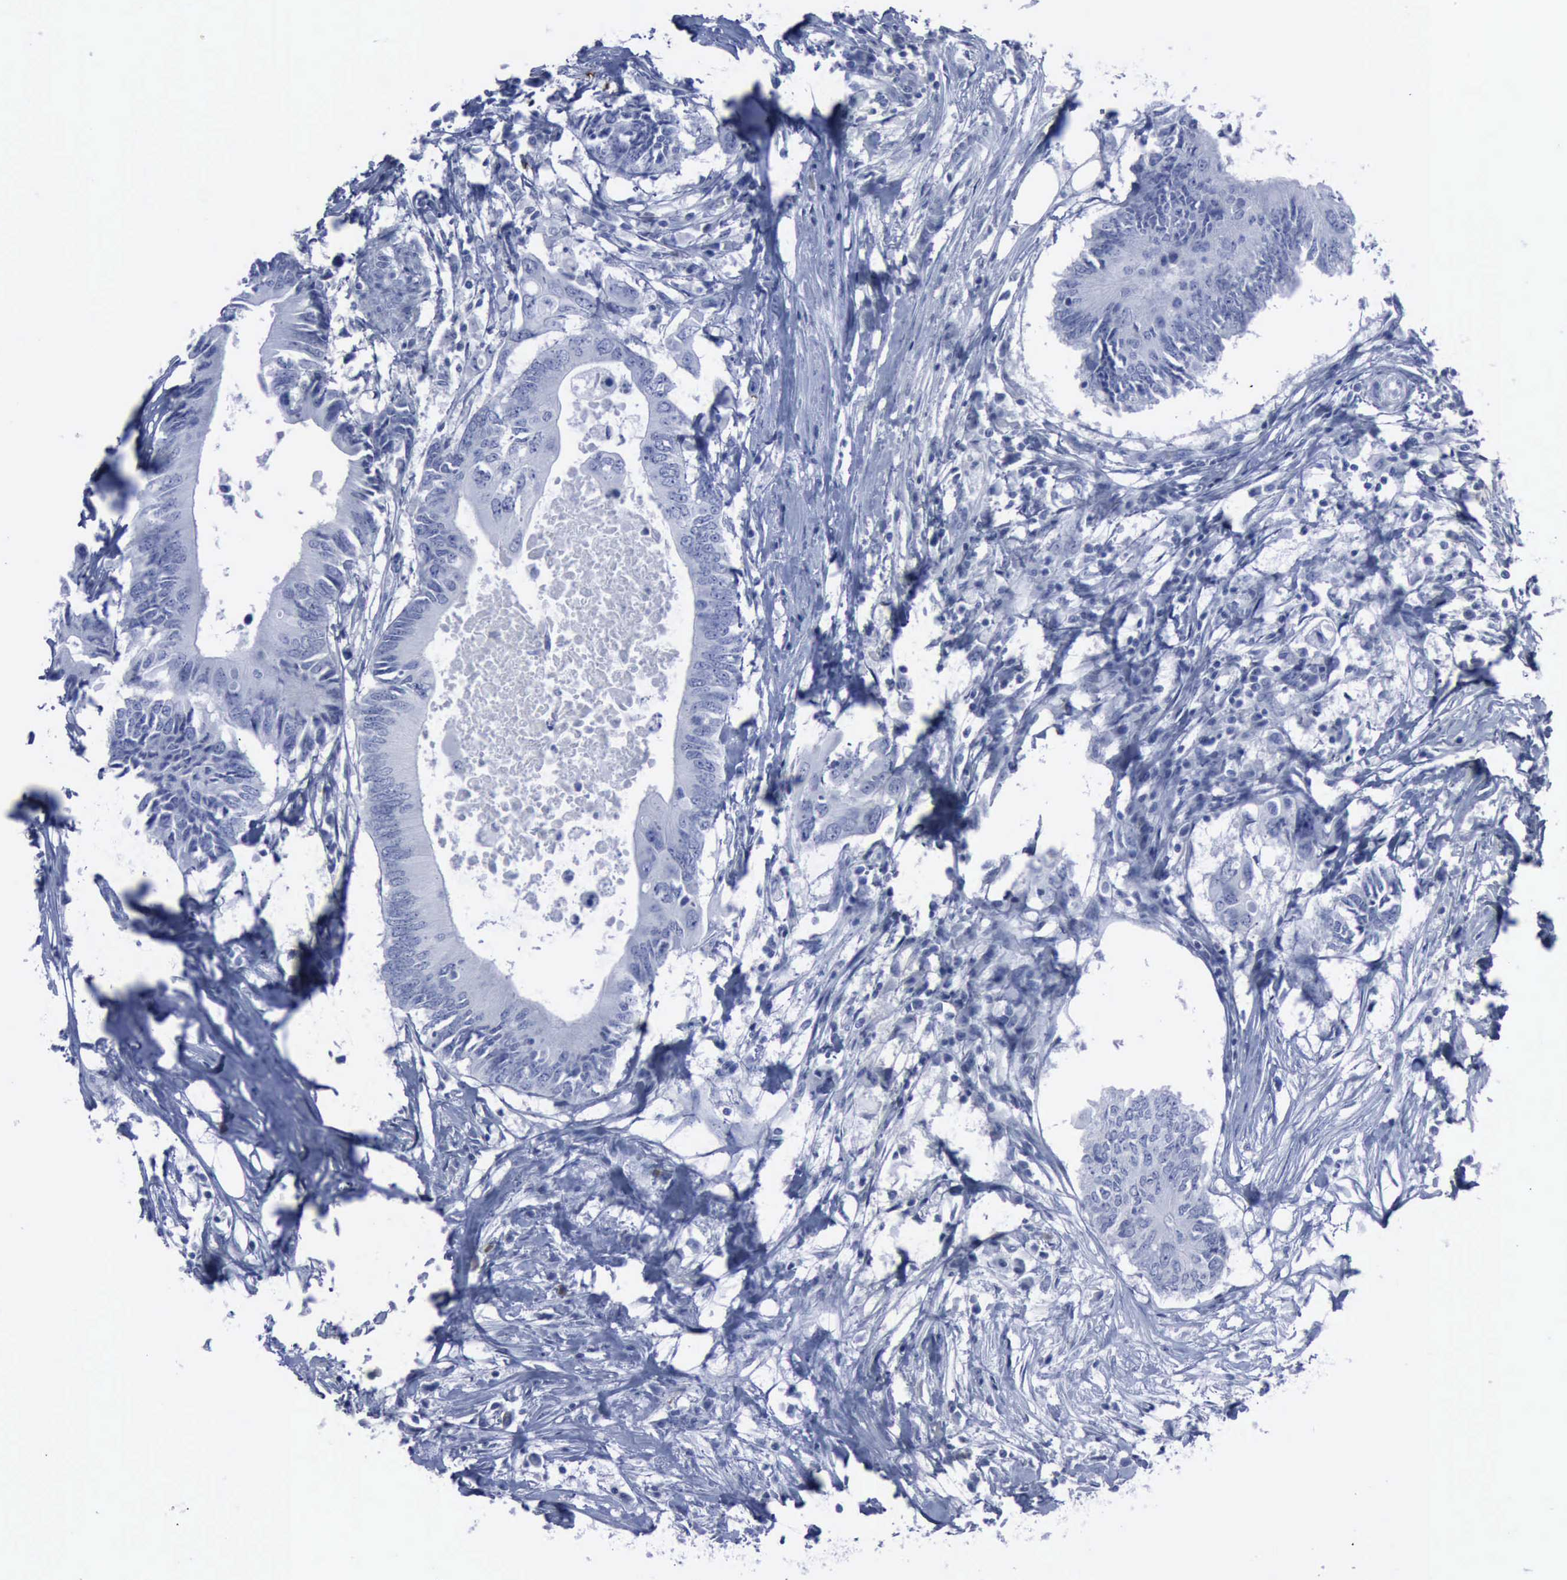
{"staining": {"intensity": "negative", "quantity": "none", "location": "none"}, "tissue": "colorectal cancer", "cell_type": "Tumor cells", "image_type": "cancer", "snomed": [{"axis": "morphology", "description": "Adenocarcinoma, NOS"}, {"axis": "topography", "description": "Colon"}], "caption": "Immunohistochemistry image of colorectal cancer stained for a protein (brown), which displays no expression in tumor cells.", "gene": "NGFR", "patient": {"sex": "male", "age": 71}}